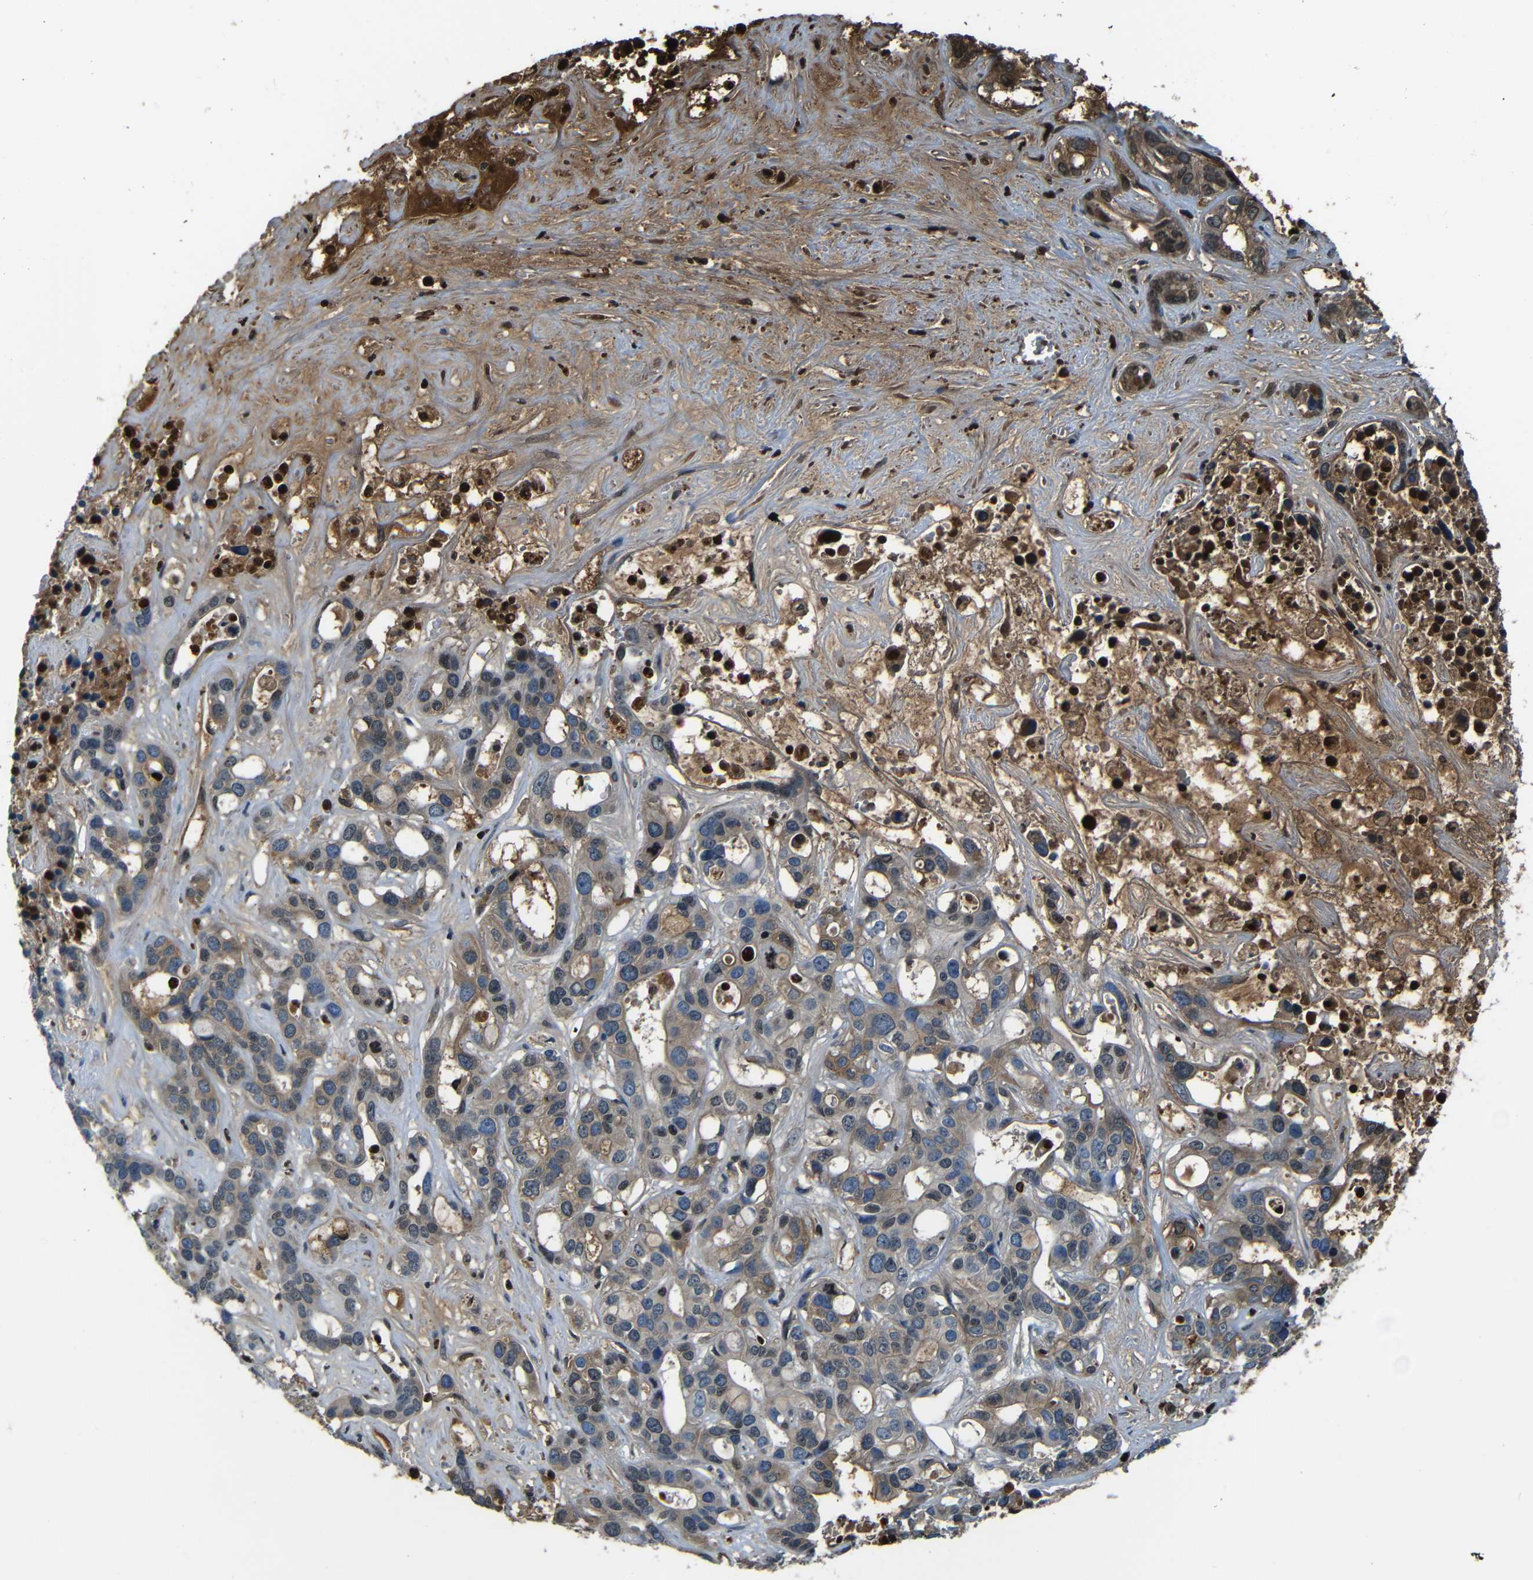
{"staining": {"intensity": "moderate", "quantity": "25%-75%", "location": "cytoplasmic/membranous"}, "tissue": "liver cancer", "cell_type": "Tumor cells", "image_type": "cancer", "snomed": [{"axis": "morphology", "description": "Cholangiocarcinoma"}, {"axis": "topography", "description": "Liver"}], "caption": "A brown stain labels moderate cytoplasmic/membranous positivity of a protein in human liver cholangiocarcinoma tumor cells.", "gene": "SERPINA1", "patient": {"sex": "female", "age": 65}}